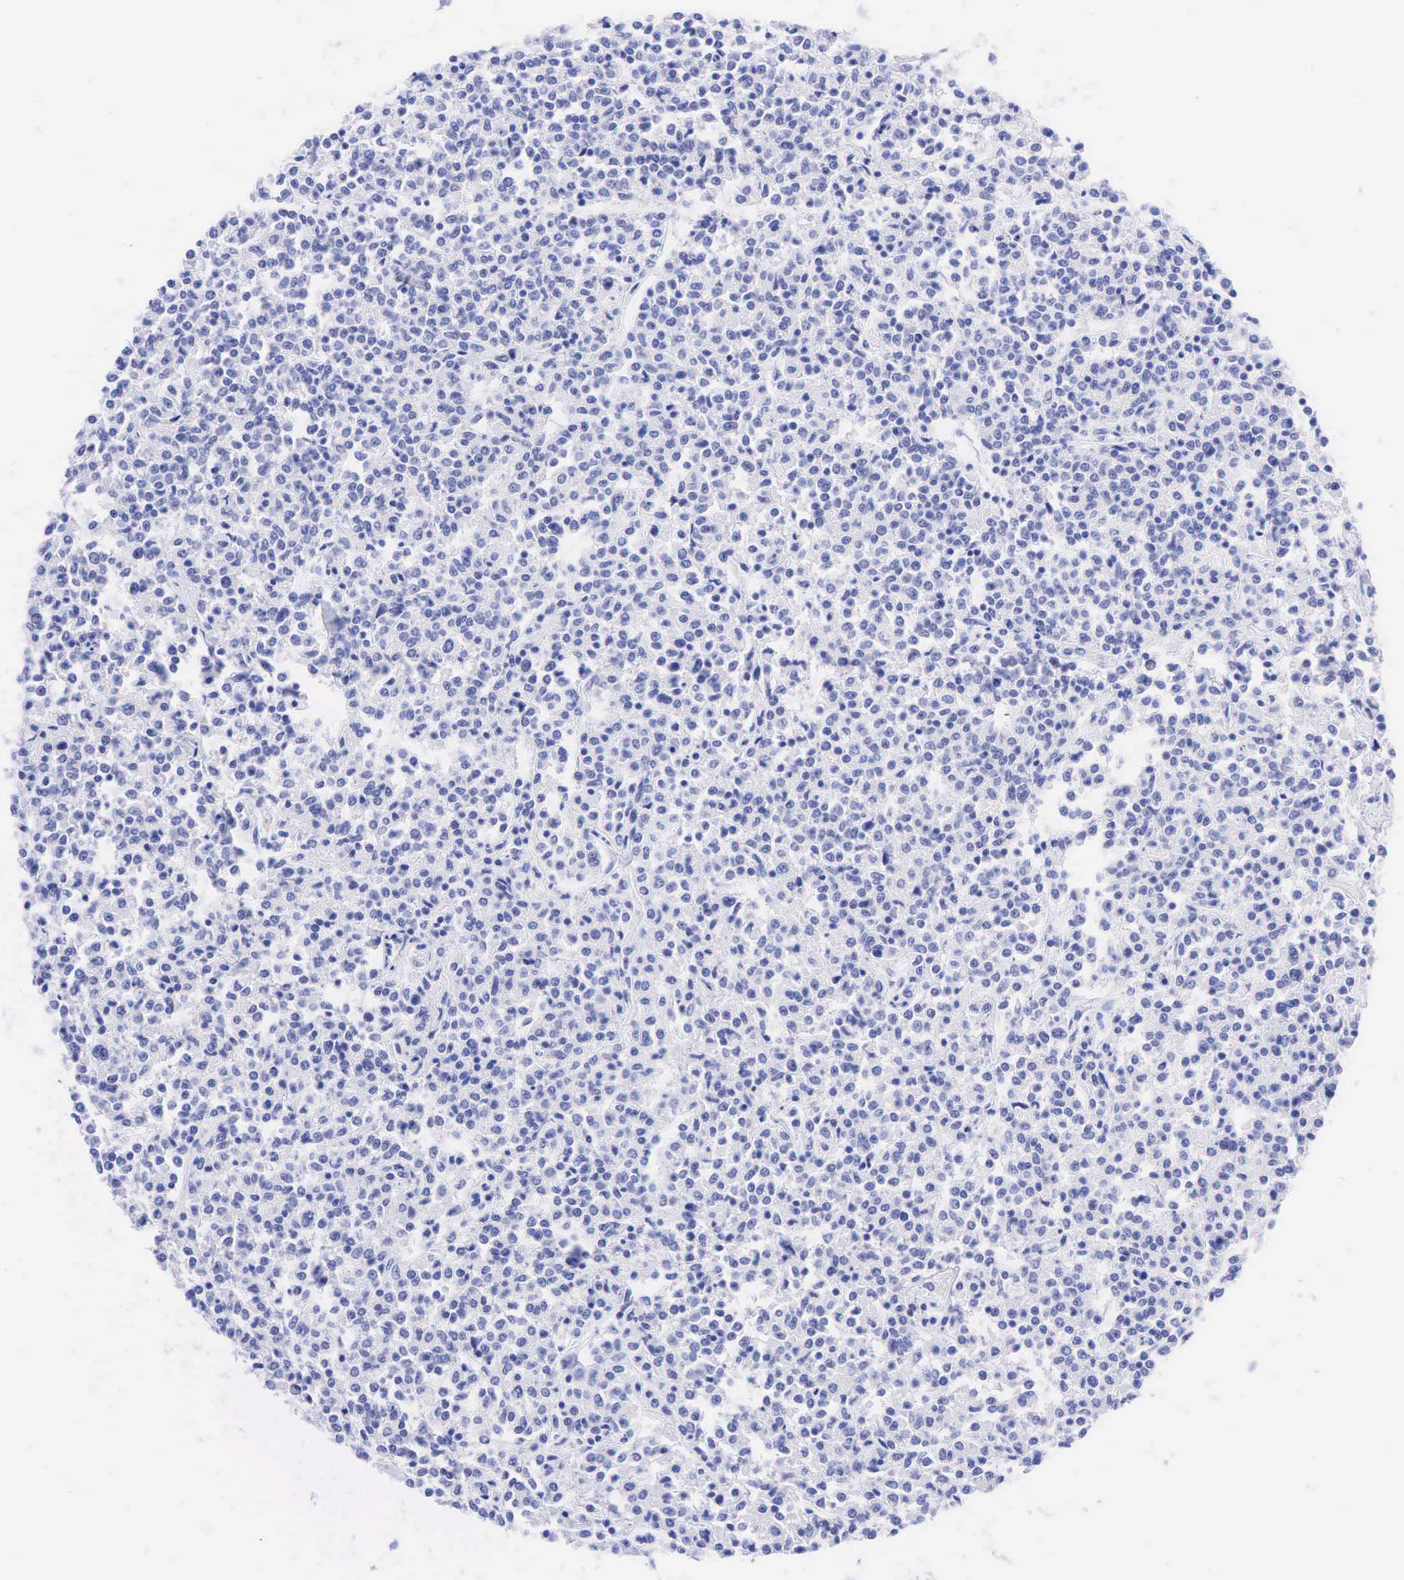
{"staining": {"intensity": "negative", "quantity": "none", "location": "none"}, "tissue": "lymphoma", "cell_type": "Tumor cells", "image_type": "cancer", "snomed": [{"axis": "morphology", "description": "Malignant lymphoma, non-Hodgkin's type, Low grade"}, {"axis": "topography", "description": "Small intestine"}], "caption": "High magnification brightfield microscopy of low-grade malignant lymphoma, non-Hodgkin's type stained with DAB (3,3'-diaminobenzidine) (brown) and counterstained with hematoxylin (blue): tumor cells show no significant staining.", "gene": "CHGA", "patient": {"sex": "female", "age": 59}}